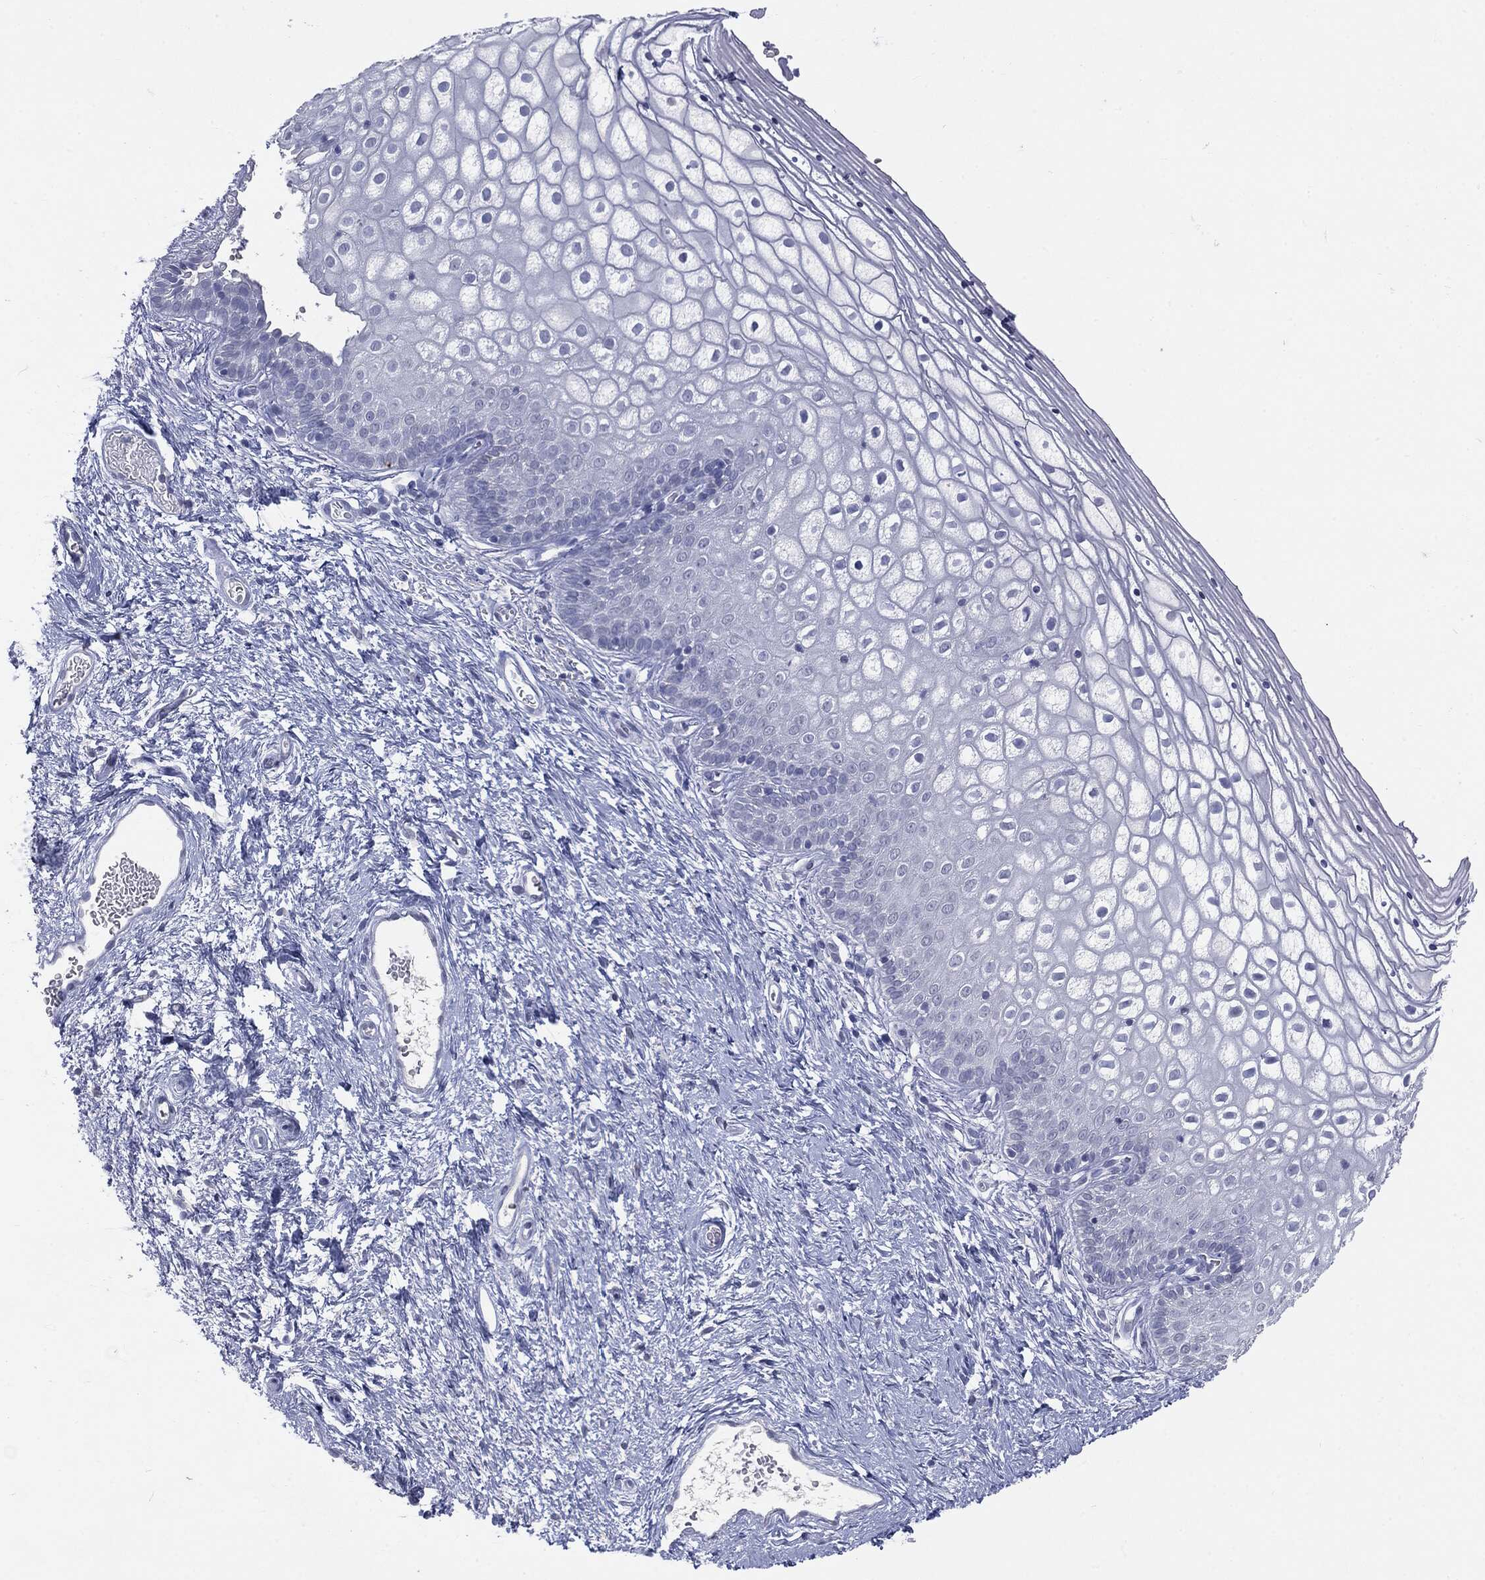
{"staining": {"intensity": "negative", "quantity": "none", "location": "none"}, "tissue": "vagina", "cell_type": "Squamous epithelial cells", "image_type": "normal", "snomed": [{"axis": "morphology", "description": "Normal tissue, NOS"}, {"axis": "topography", "description": "Vagina"}], "caption": "Immunohistochemistry histopathology image of benign vagina: human vagina stained with DAB (3,3'-diaminobenzidine) shows no significant protein positivity in squamous epithelial cells. (Stains: DAB immunohistochemistry (IHC) with hematoxylin counter stain, Microscopy: brightfield microscopy at high magnification).", "gene": "TSHB", "patient": {"sex": "female", "age": 32}}